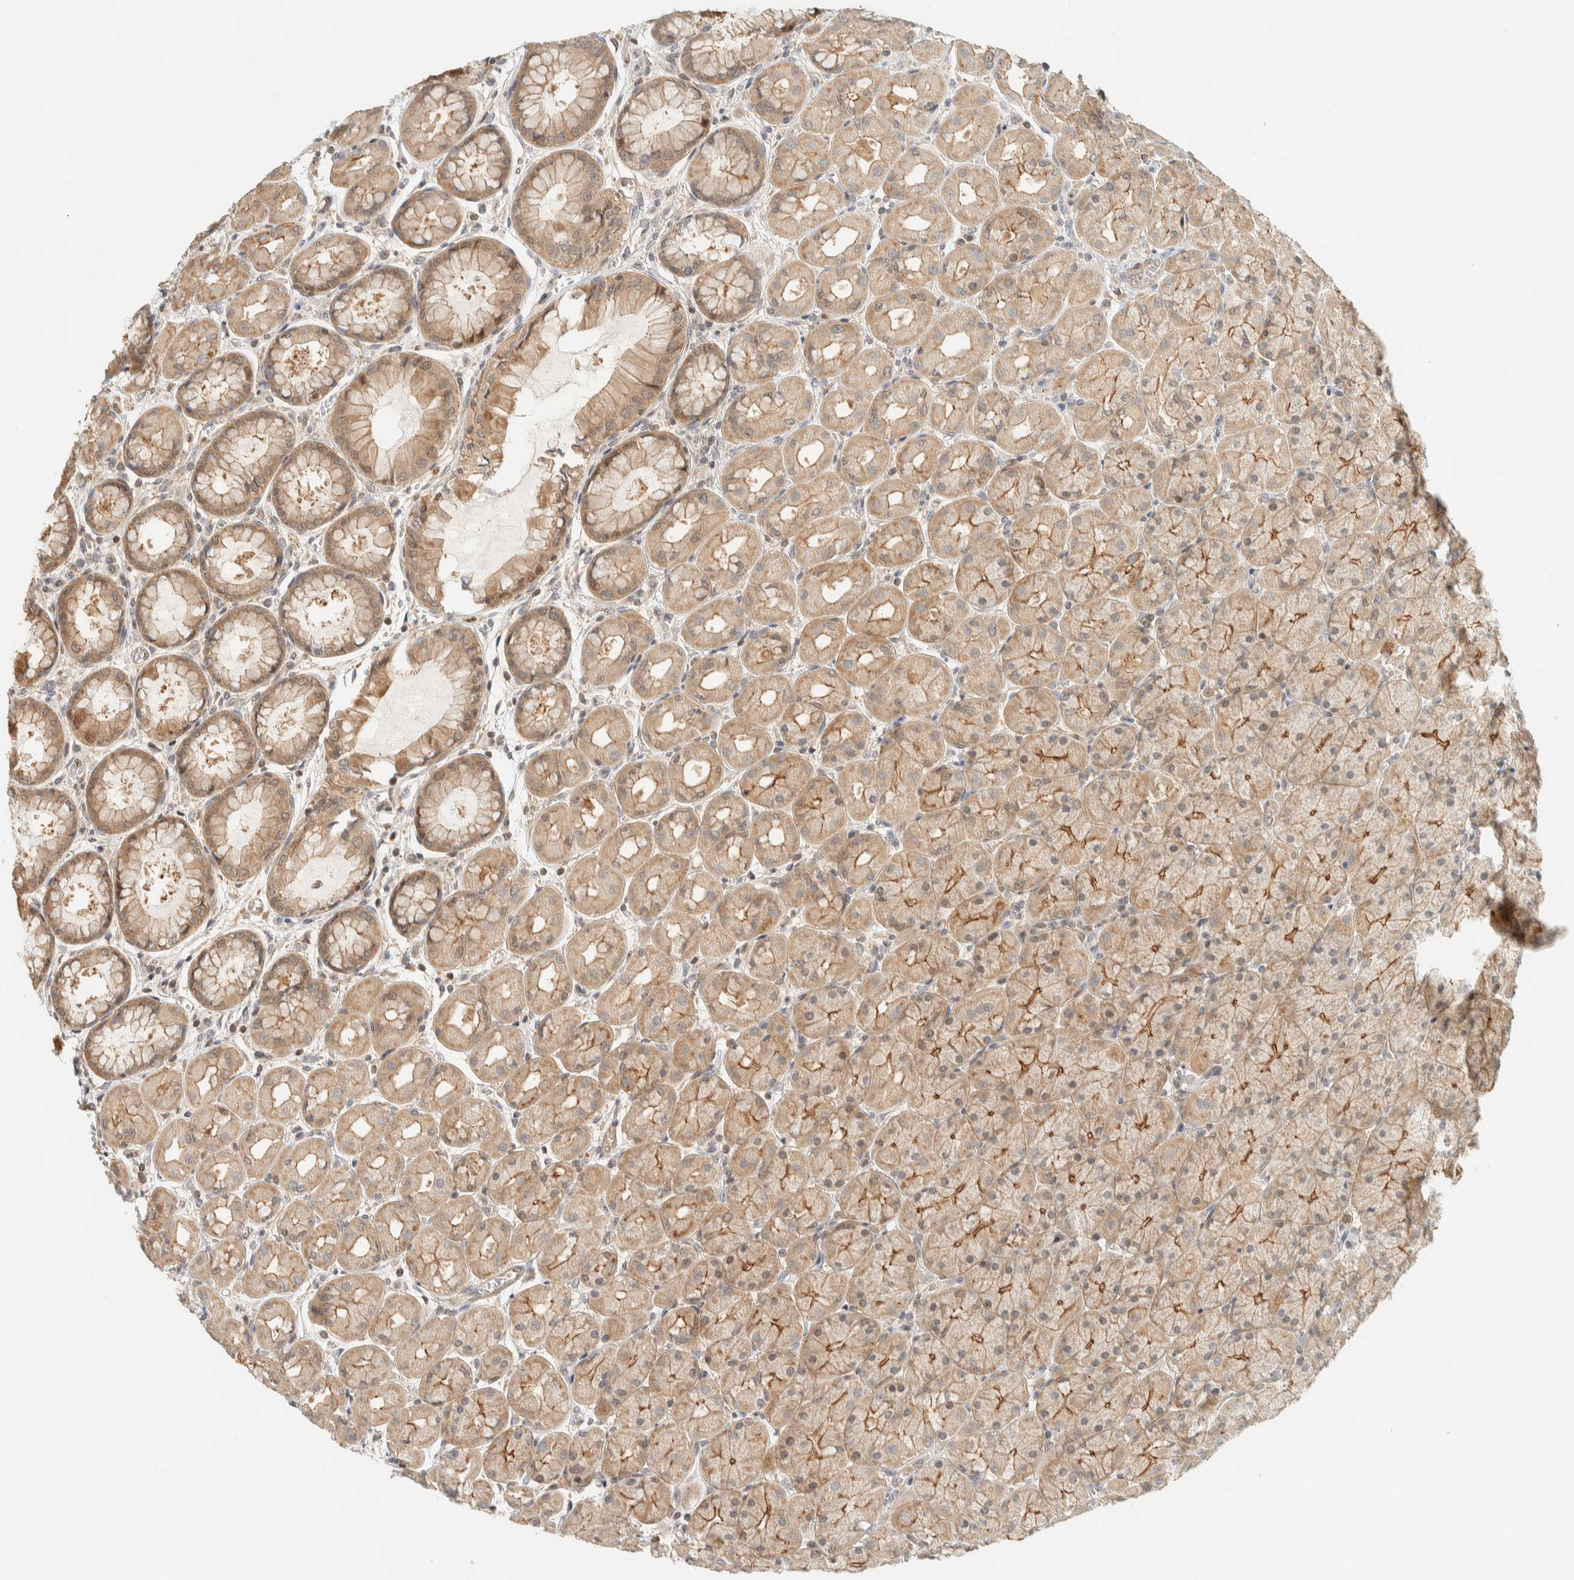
{"staining": {"intensity": "moderate", "quantity": ">75%", "location": "cytoplasmic/membranous"}, "tissue": "stomach", "cell_type": "Glandular cells", "image_type": "normal", "snomed": [{"axis": "morphology", "description": "Normal tissue, NOS"}, {"axis": "topography", "description": "Stomach, upper"}], "caption": "The histopathology image shows immunohistochemical staining of normal stomach. There is moderate cytoplasmic/membranous positivity is seen in about >75% of glandular cells.", "gene": "ARFGEF1", "patient": {"sex": "female", "age": 56}}